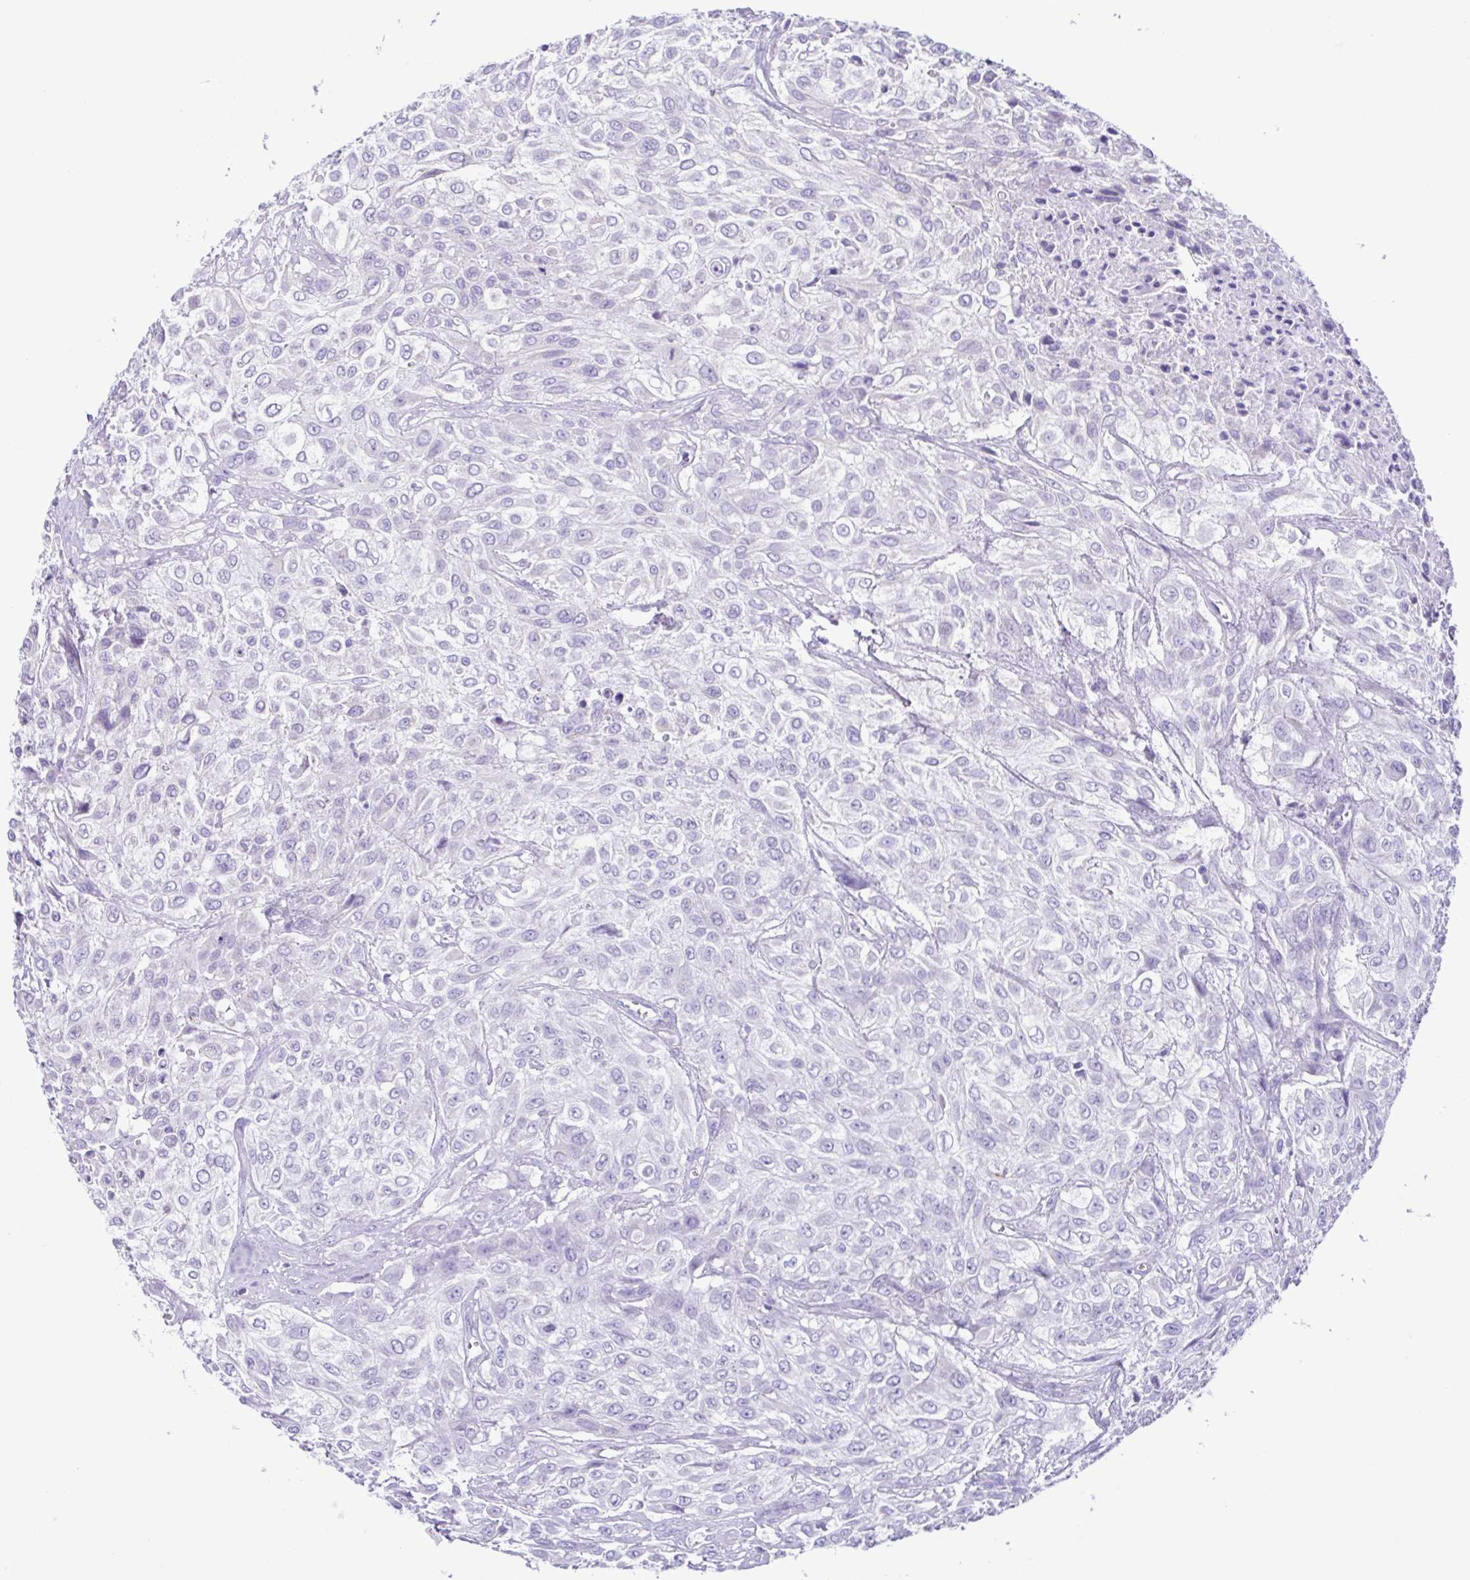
{"staining": {"intensity": "negative", "quantity": "none", "location": "none"}, "tissue": "urothelial cancer", "cell_type": "Tumor cells", "image_type": "cancer", "snomed": [{"axis": "morphology", "description": "Urothelial carcinoma, High grade"}, {"axis": "topography", "description": "Urinary bladder"}], "caption": "There is no significant positivity in tumor cells of urothelial carcinoma (high-grade).", "gene": "ACTRT3", "patient": {"sex": "male", "age": 57}}